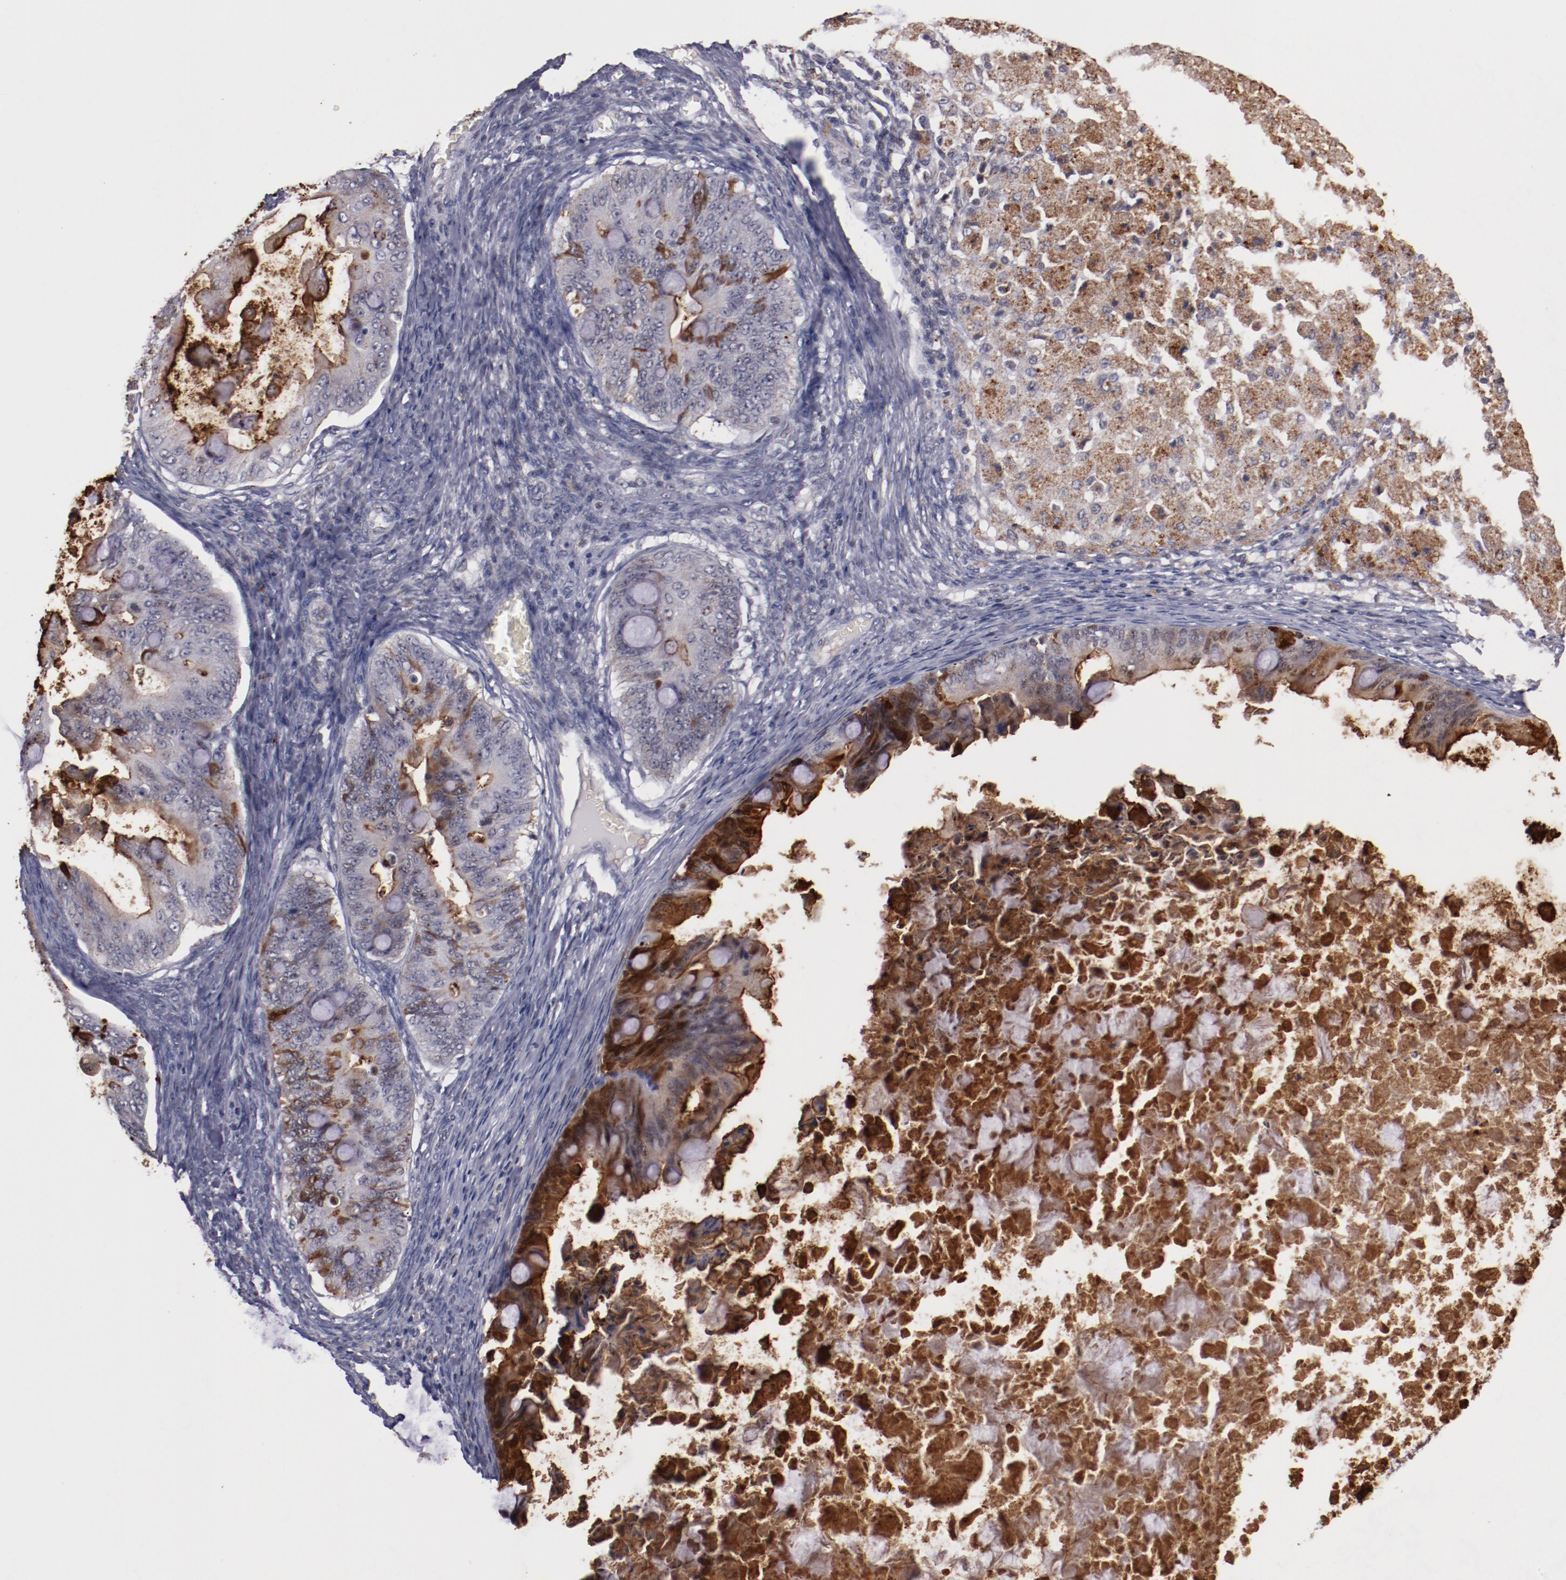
{"staining": {"intensity": "strong", "quantity": "25%-75%", "location": "cytoplasmic/membranous"}, "tissue": "ovarian cancer", "cell_type": "Tumor cells", "image_type": "cancer", "snomed": [{"axis": "morphology", "description": "Cystadenocarcinoma, mucinous, NOS"}, {"axis": "topography", "description": "Ovary"}], "caption": "DAB immunohistochemical staining of ovarian cancer displays strong cytoplasmic/membranous protein expression in approximately 25%-75% of tumor cells.", "gene": "SYP", "patient": {"sex": "female", "age": 37}}